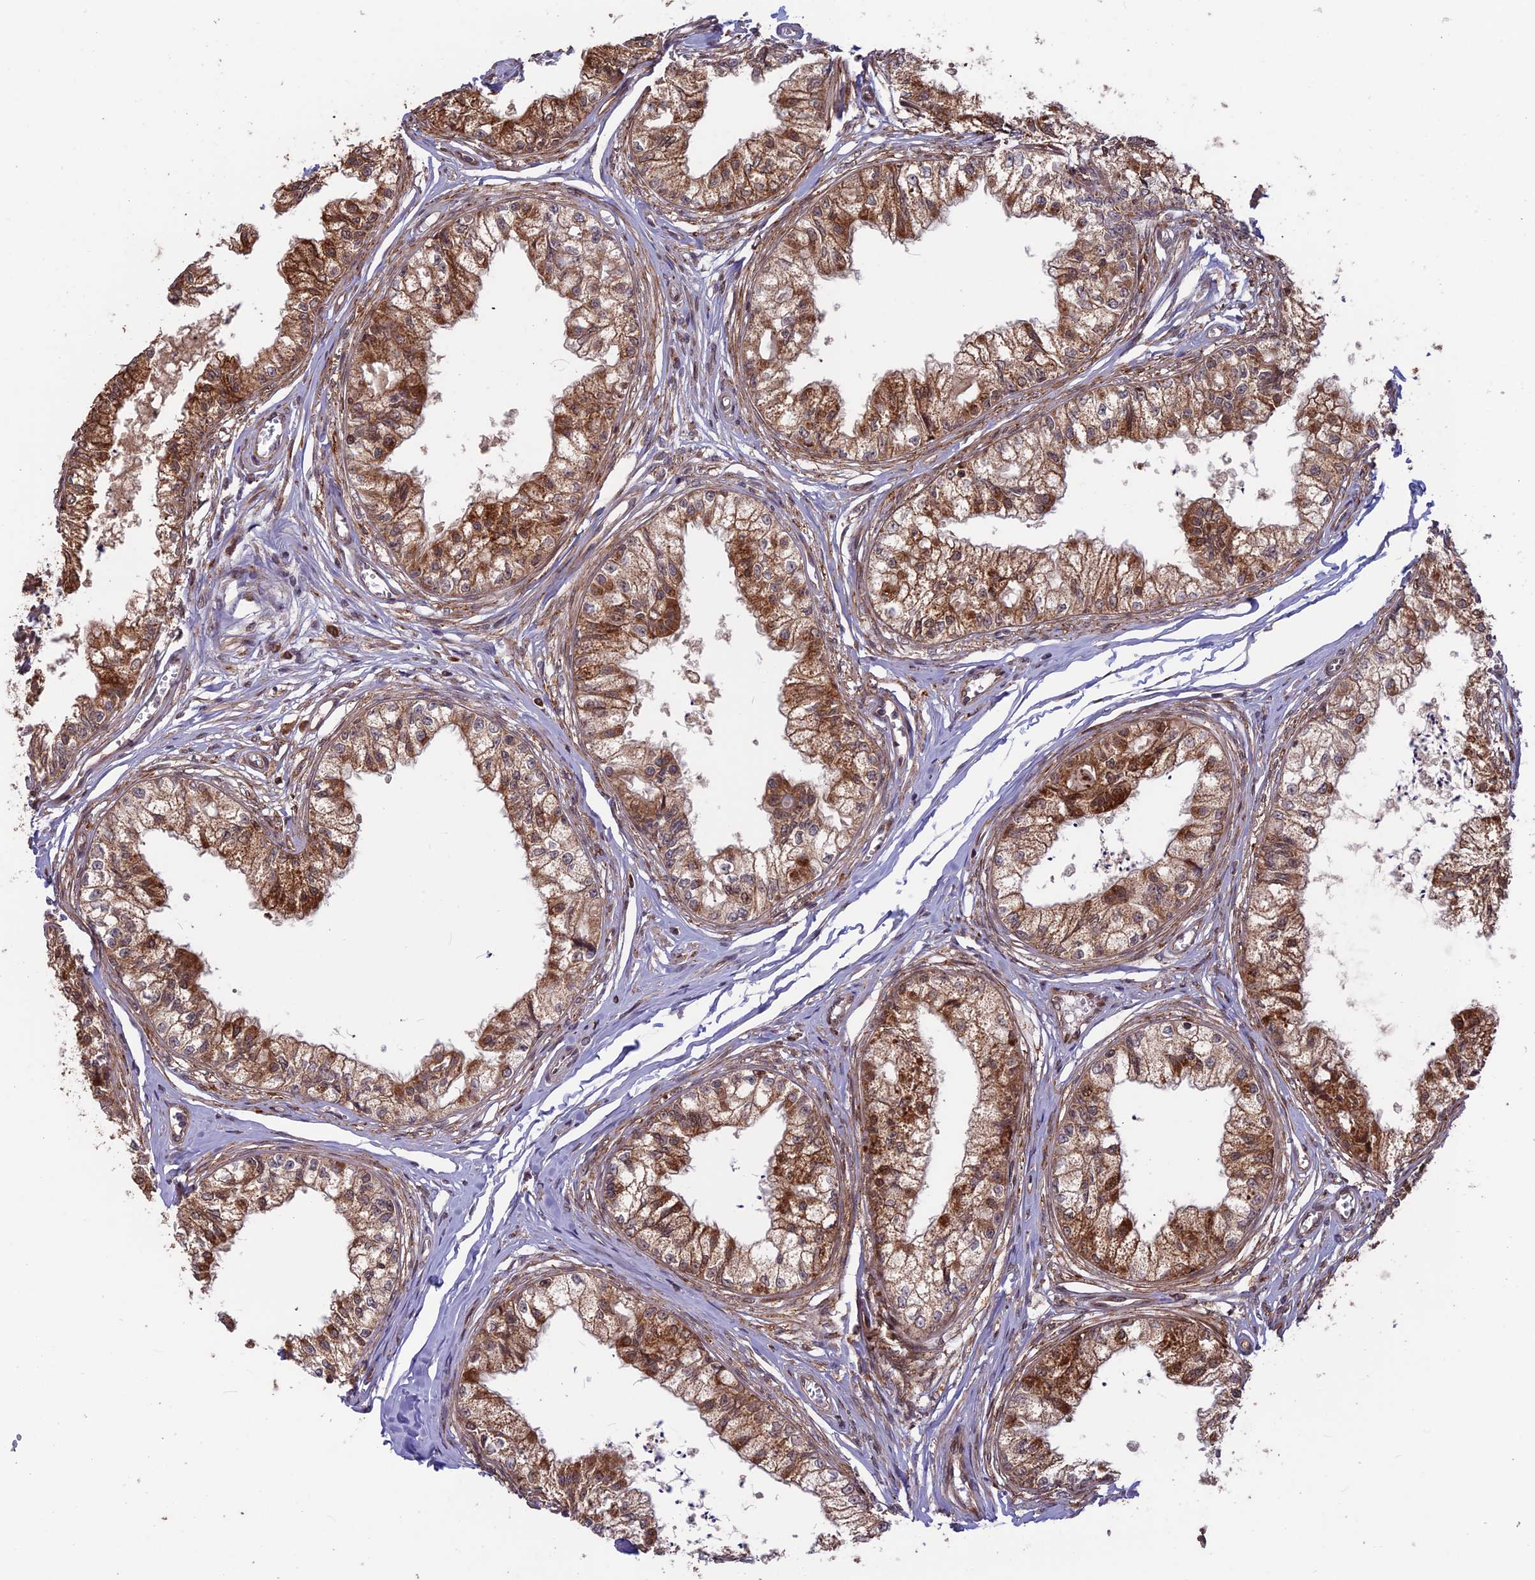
{"staining": {"intensity": "moderate", "quantity": ">75%", "location": "cytoplasmic/membranous"}, "tissue": "epididymis", "cell_type": "Glandular cells", "image_type": "normal", "snomed": [{"axis": "morphology", "description": "Normal tissue, NOS"}, {"axis": "topography", "description": "Epididymis"}], "caption": "Protein expression analysis of unremarkable human epididymis reveals moderate cytoplasmic/membranous expression in about >75% of glandular cells. (IHC, brightfield microscopy, high magnification).", "gene": "MAST2", "patient": {"sex": "male", "age": 79}}